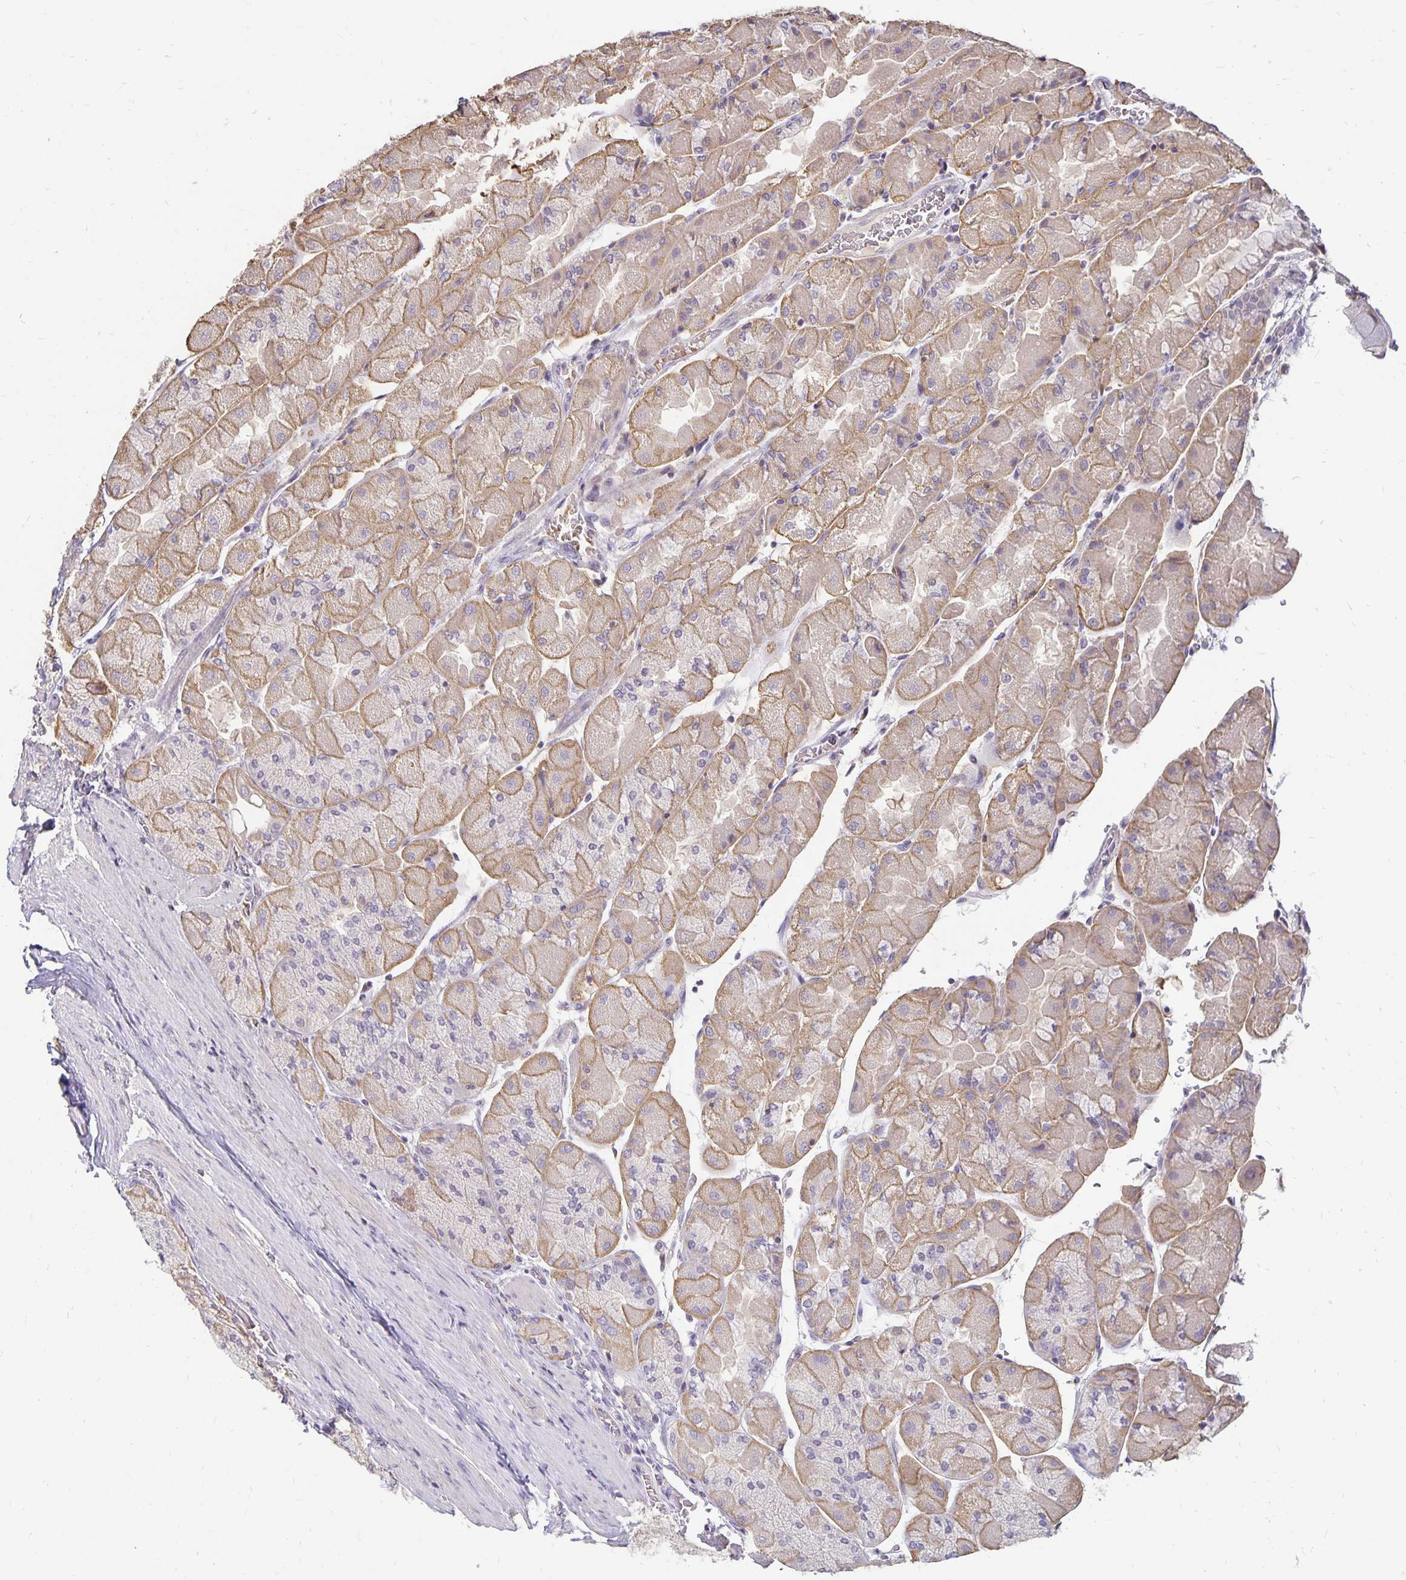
{"staining": {"intensity": "moderate", "quantity": "<25%", "location": "cytoplasmic/membranous"}, "tissue": "stomach", "cell_type": "Glandular cells", "image_type": "normal", "snomed": [{"axis": "morphology", "description": "Normal tissue, NOS"}, {"axis": "topography", "description": "Stomach"}], "caption": "A low amount of moderate cytoplasmic/membranous positivity is present in about <25% of glandular cells in benign stomach.", "gene": "CST6", "patient": {"sex": "female", "age": 61}}